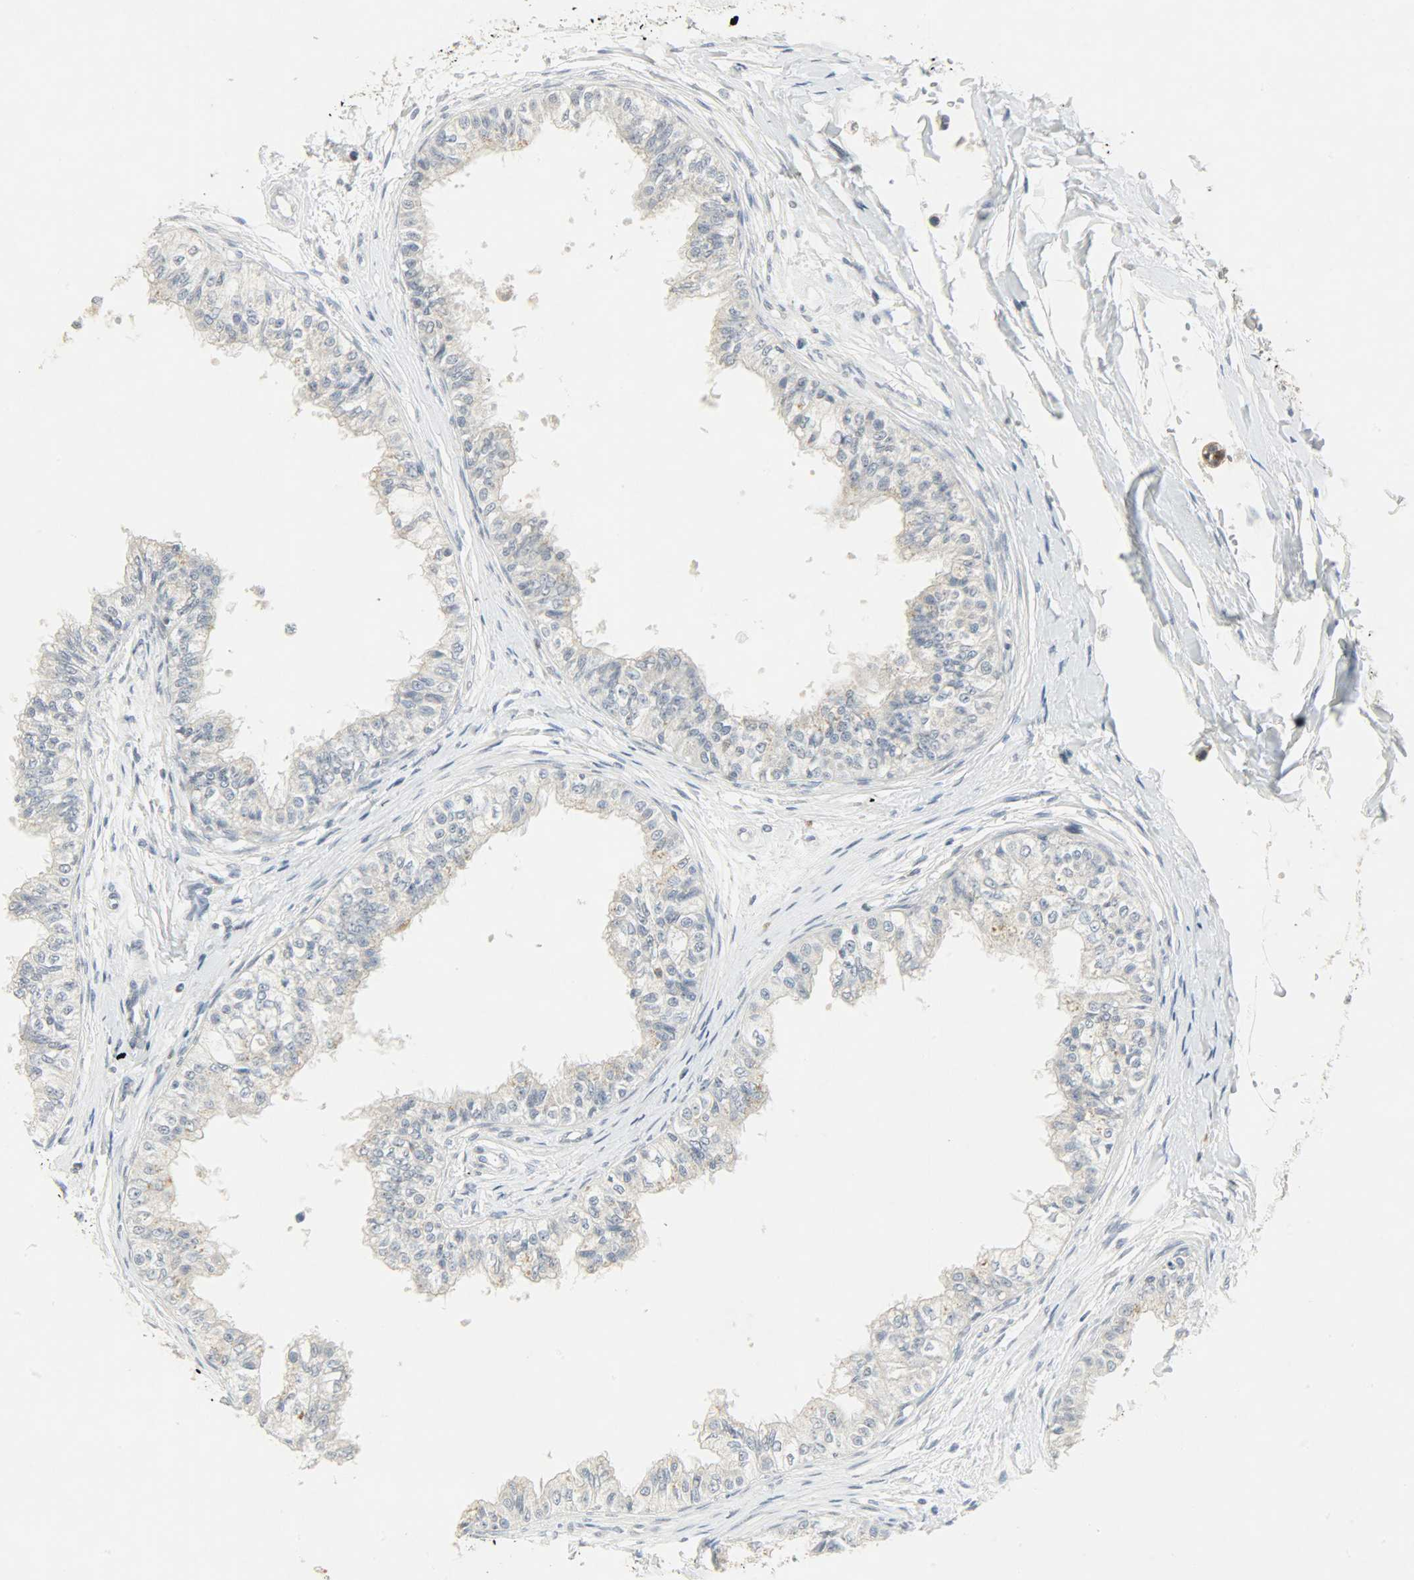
{"staining": {"intensity": "moderate", "quantity": "<25%", "location": "cytoplasmic/membranous"}, "tissue": "epididymis", "cell_type": "Glandular cells", "image_type": "normal", "snomed": [{"axis": "morphology", "description": "Normal tissue, NOS"}, {"axis": "morphology", "description": "Adenocarcinoma, metastatic, NOS"}, {"axis": "topography", "description": "Testis"}, {"axis": "topography", "description": "Epididymis"}], "caption": "This is a micrograph of immunohistochemistry staining of normal epididymis, which shows moderate positivity in the cytoplasmic/membranous of glandular cells.", "gene": "CAMK4", "patient": {"sex": "male", "age": 26}}